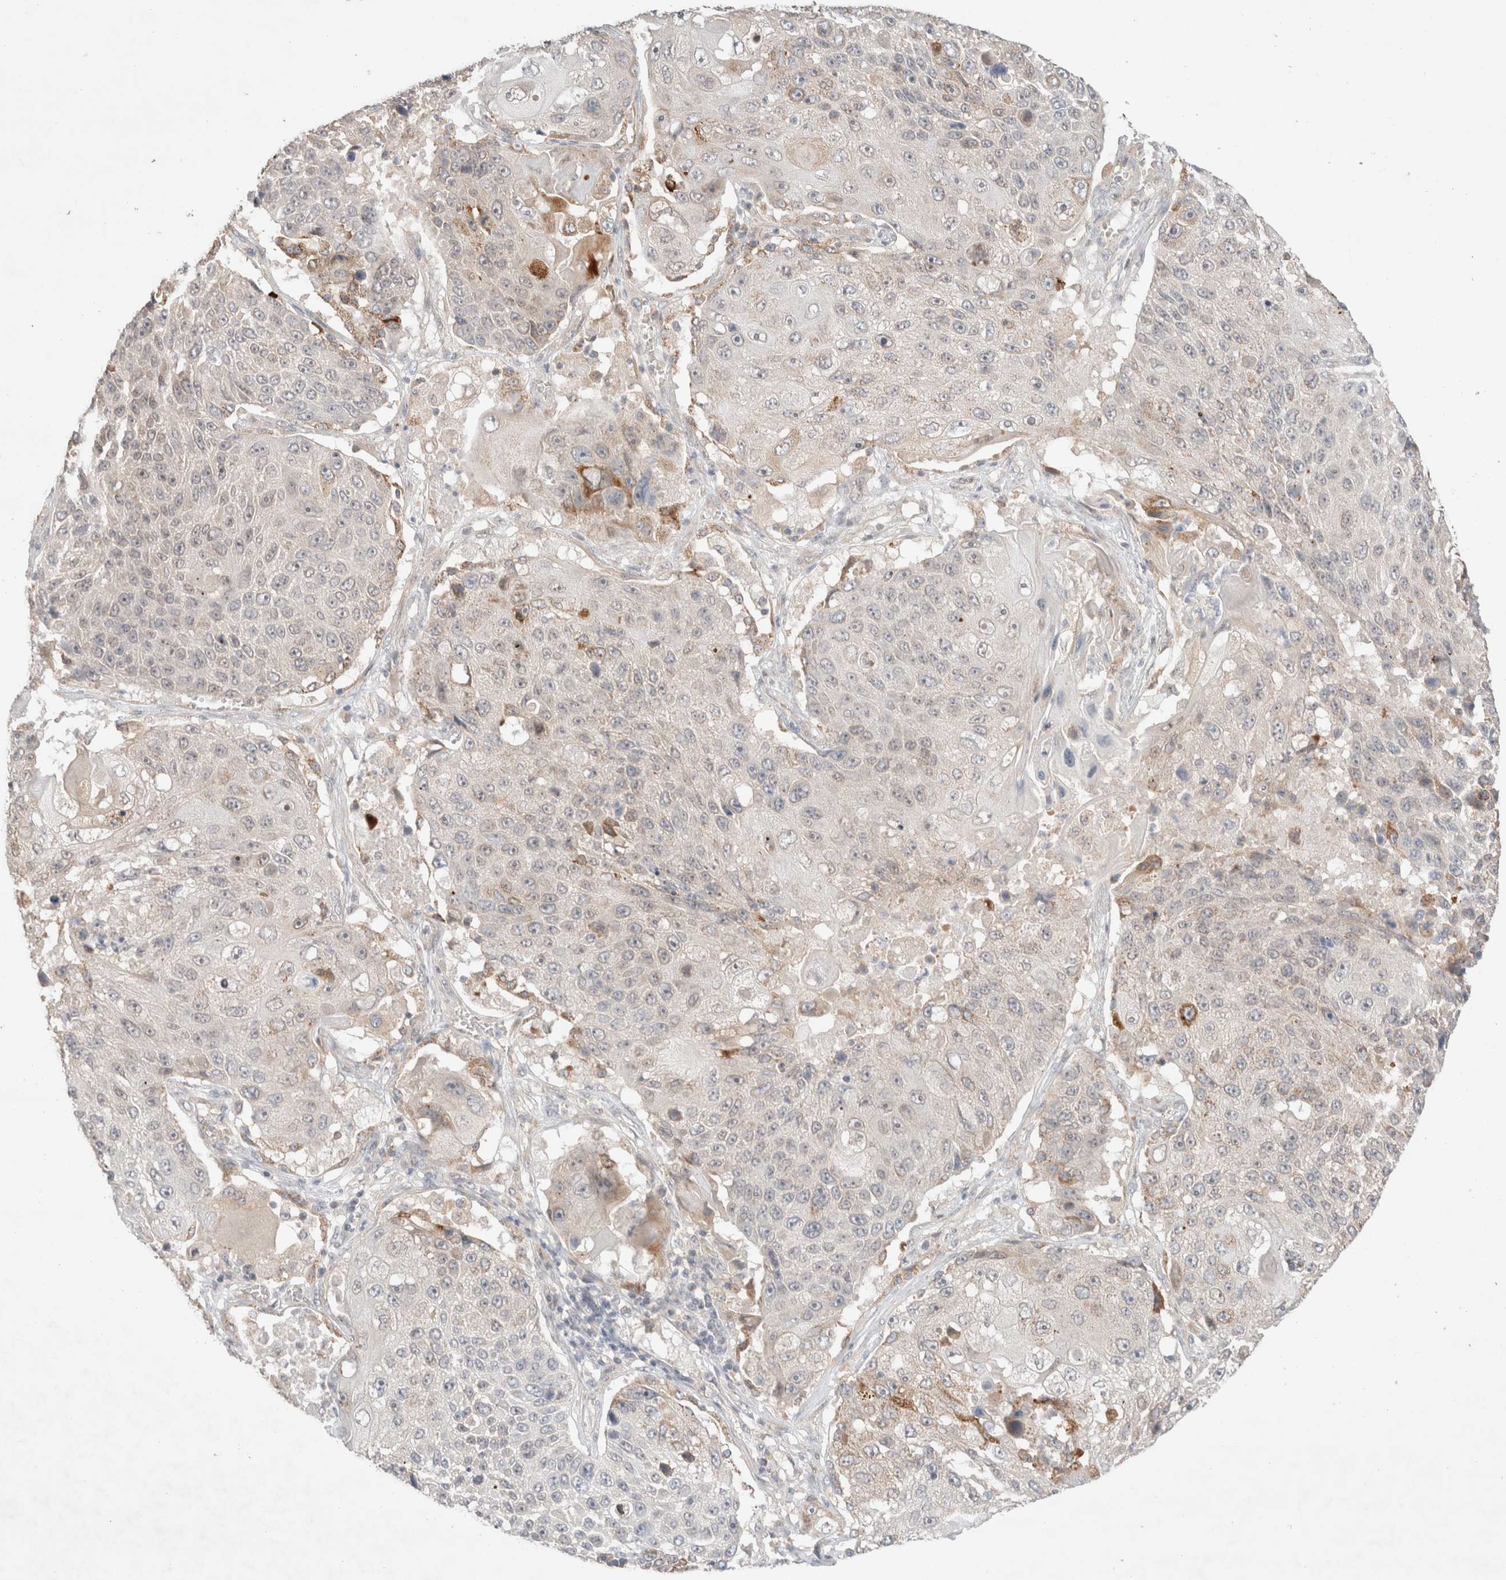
{"staining": {"intensity": "moderate", "quantity": "<25%", "location": "cytoplasmic/membranous"}, "tissue": "lung cancer", "cell_type": "Tumor cells", "image_type": "cancer", "snomed": [{"axis": "morphology", "description": "Squamous cell carcinoma, NOS"}, {"axis": "topography", "description": "Lung"}], "caption": "DAB (3,3'-diaminobenzidine) immunohistochemical staining of lung cancer (squamous cell carcinoma) reveals moderate cytoplasmic/membranous protein expression in approximately <25% of tumor cells. (brown staining indicates protein expression, while blue staining denotes nuclei).", "gene": "TRIM41", "patient": {"sex": "male", "age": 61}}